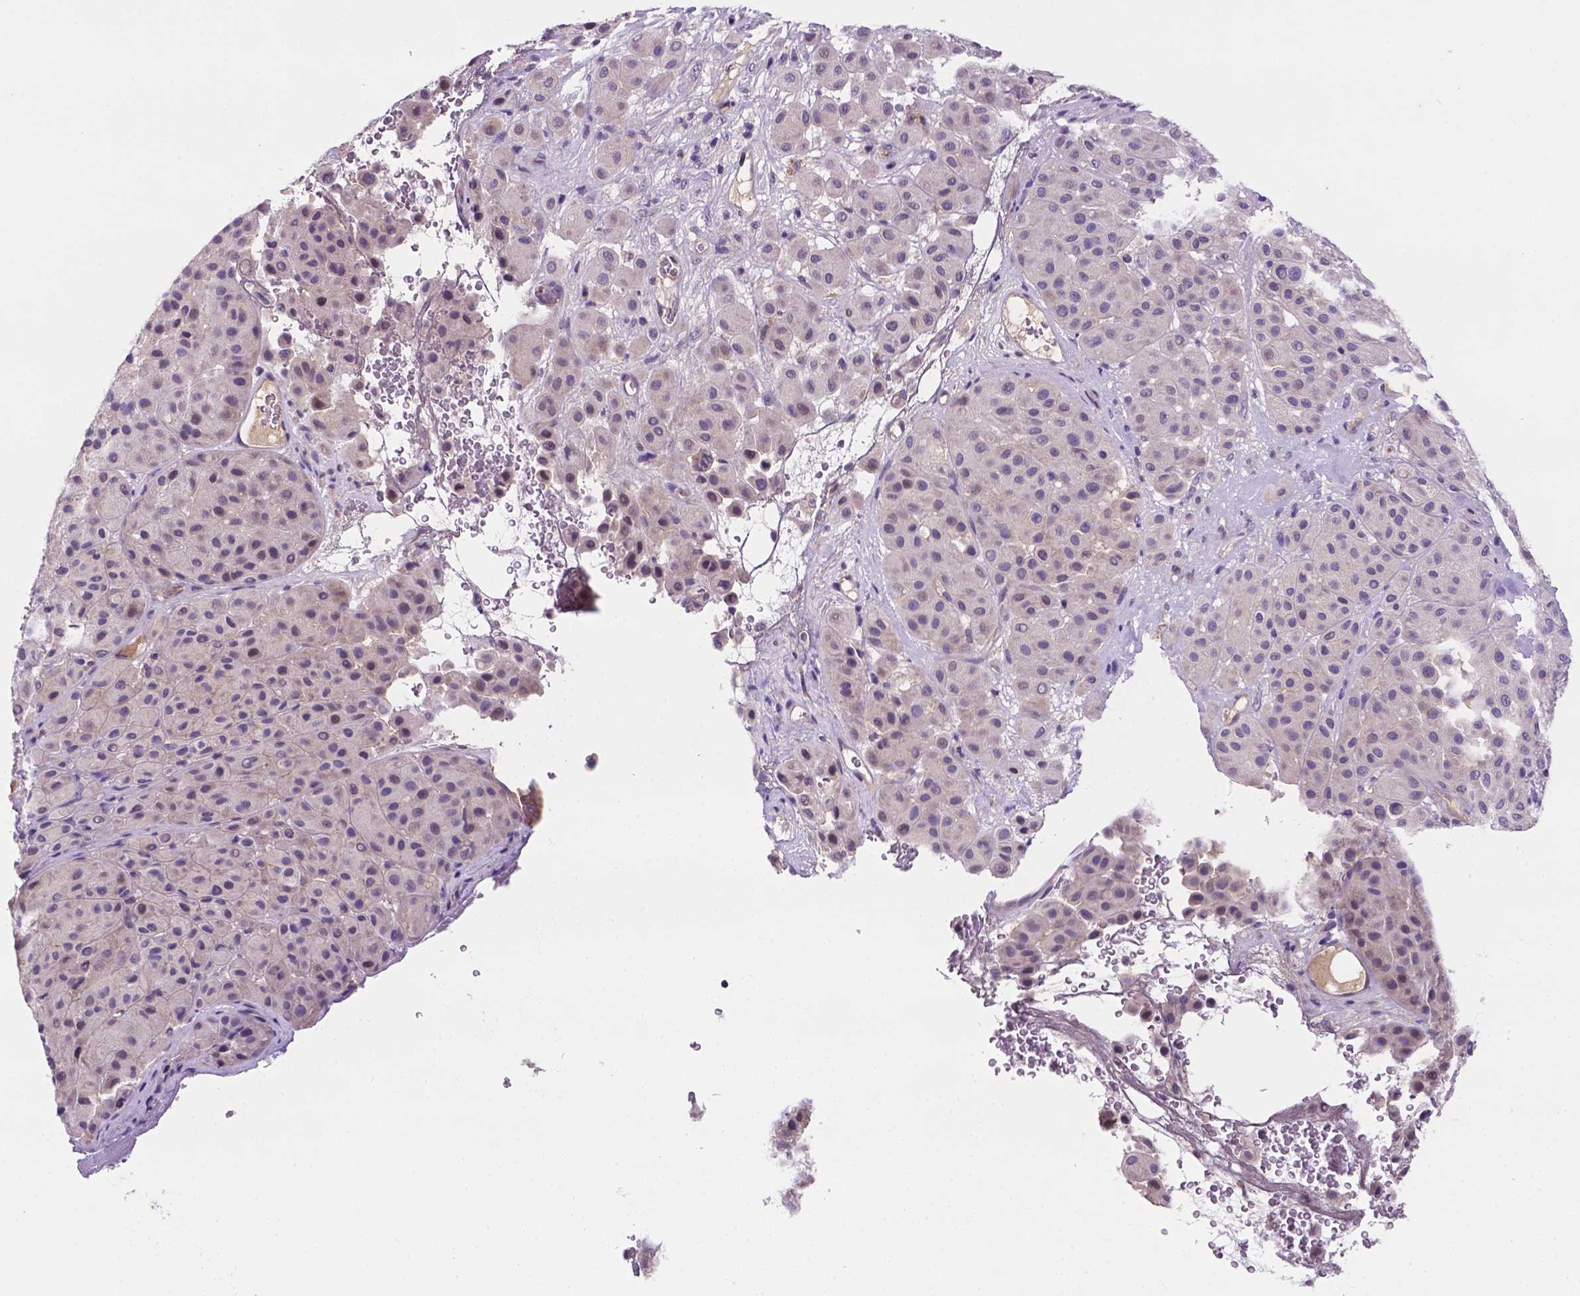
{"staining": {"intensity": "negative", "quantity": "none", "location": "none"}, "tissue": "melanoma", "cell_type": "Tumor cells", "image_type": "cancer", "snomed": [{"axis": "morphology", "description": "Malignant melanoma, Metastatic site"}, {"axis": "topography", "description": "Smooth muscle"}], "caption": "Malignant melanoma (metastatic site) stained for a protein using immunohistochemistry (IHC) demonstrates no staining tumor cells.", "gene": "TM4SF20", "patient": {"sex": "male", "age": 41}}